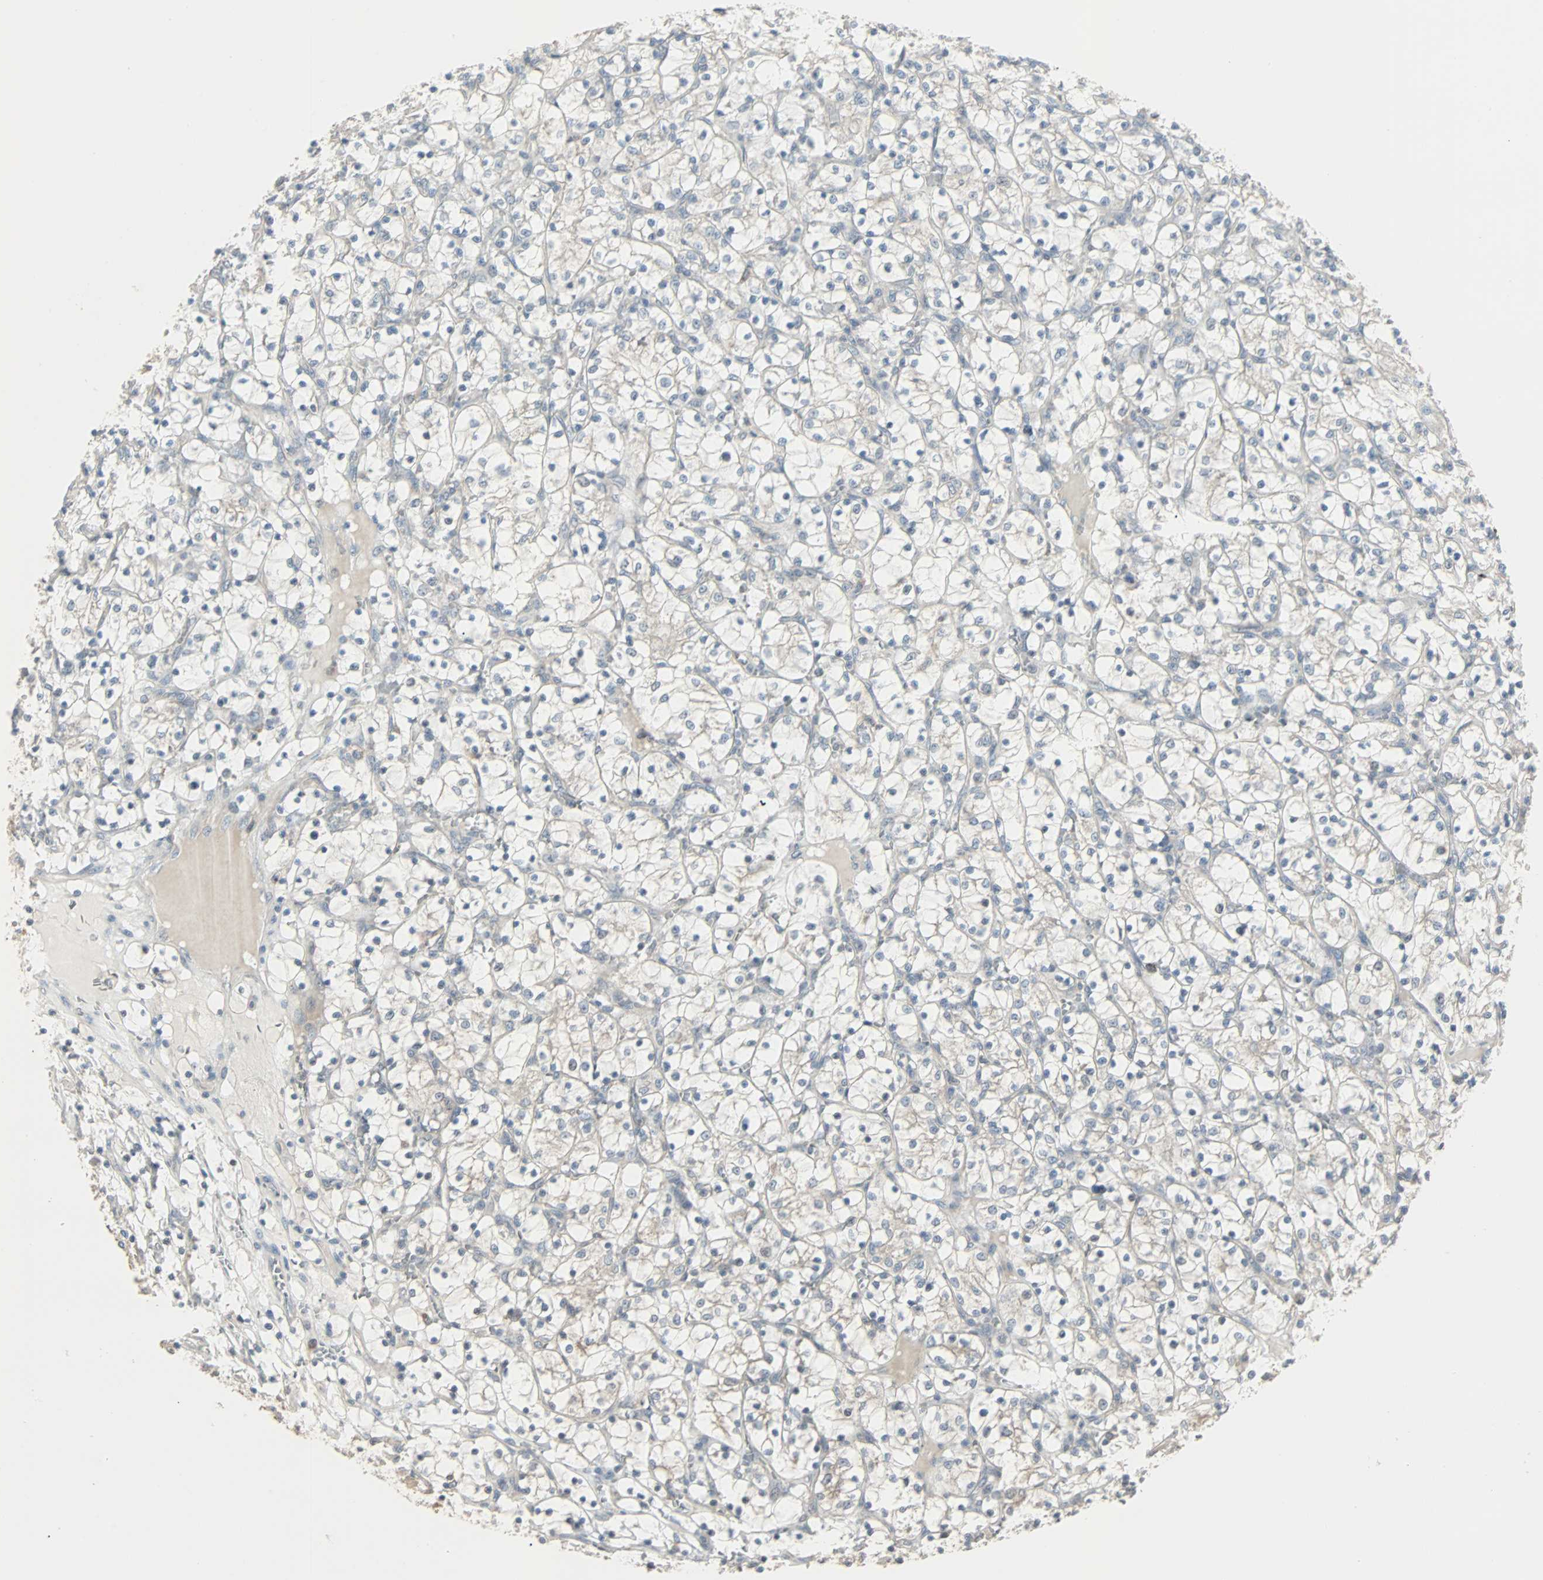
{"staining": {"intensity": "weak", "quantity": "25%-75%", "location": "cytoplasmic/membranous"}, "tissue": "renal cancer", "cell_type": "Tumor cells", "image_type": "cancer", "snomed": [{"axis": "morphology", "description": "Adenocarcinoma, NOS"}, {"axis": "topography", "description": "Kidney"}], "caption": "Immunohistochemical staining of human renal adenocarcinoma demonstrates low levels of weak cytoplasmic/membranous protein expression in approximately 25%-75% of tumor cells. (DAB = brown stain, brightfield microscopy at high magnification).", "gene": "KDM4A", "patient": {"sex": "female", "age": 69}}